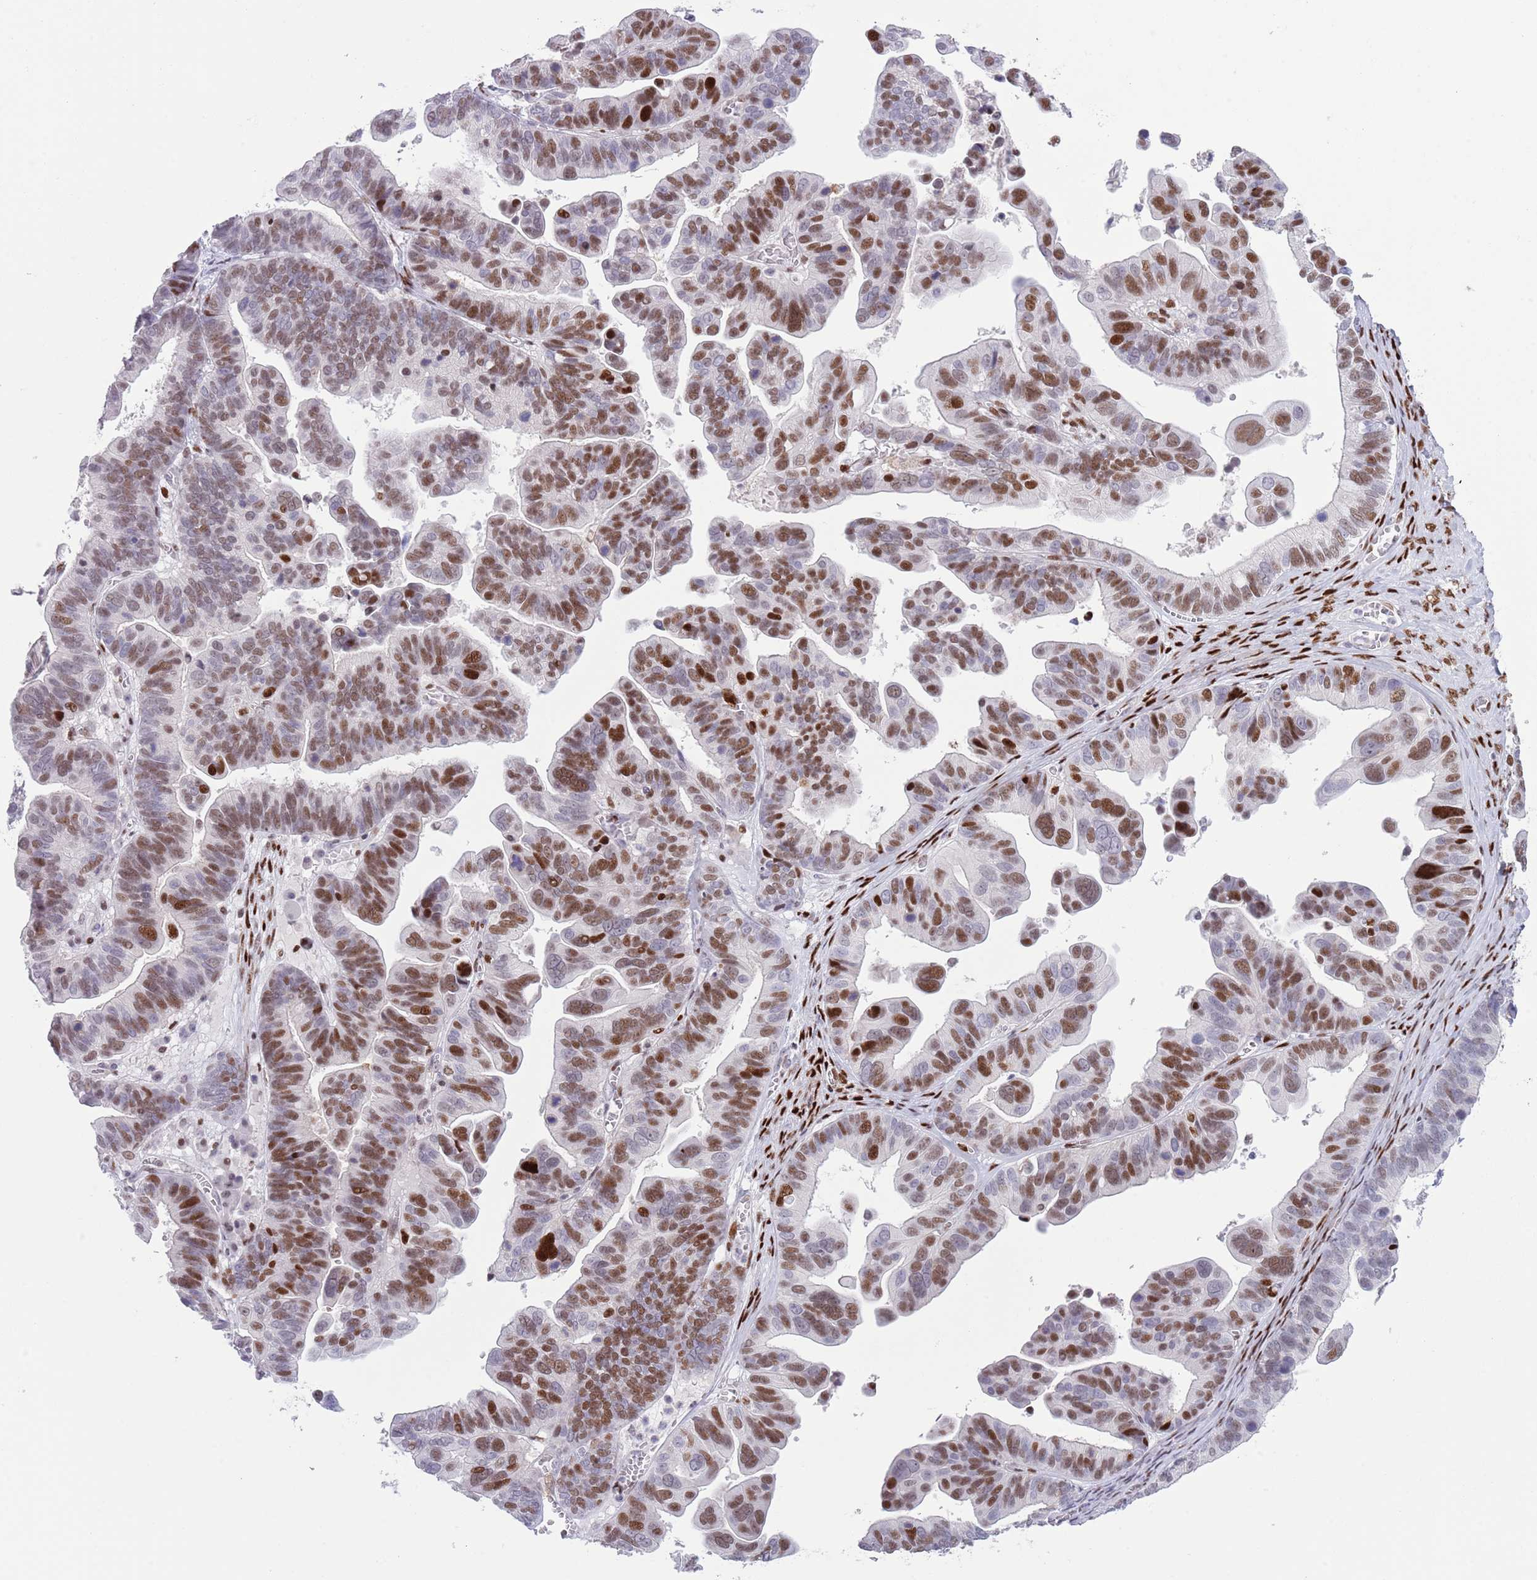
{"staining": {"intensity": "strong", "quantity": "25%-75%", "location": "nuclear"}, "tissue": "ovarian cancer", "cell_type": "Tumor cells", "image_type": "cancer", "snomed": [{"axis": "morphology", "description": "Cystadenocarcinoma, serous, NOS"}, {"axis": "topography", "description": "Ovary"}], "caption": "Human ovarian serous cystadenocarcinoma stained for a protein (brown) demonstrates strong nuclear positive staining in about 25%-75% of tumor cells.", "gene": "MFSD10", "patient": {"sex": "female", "age": 56}}